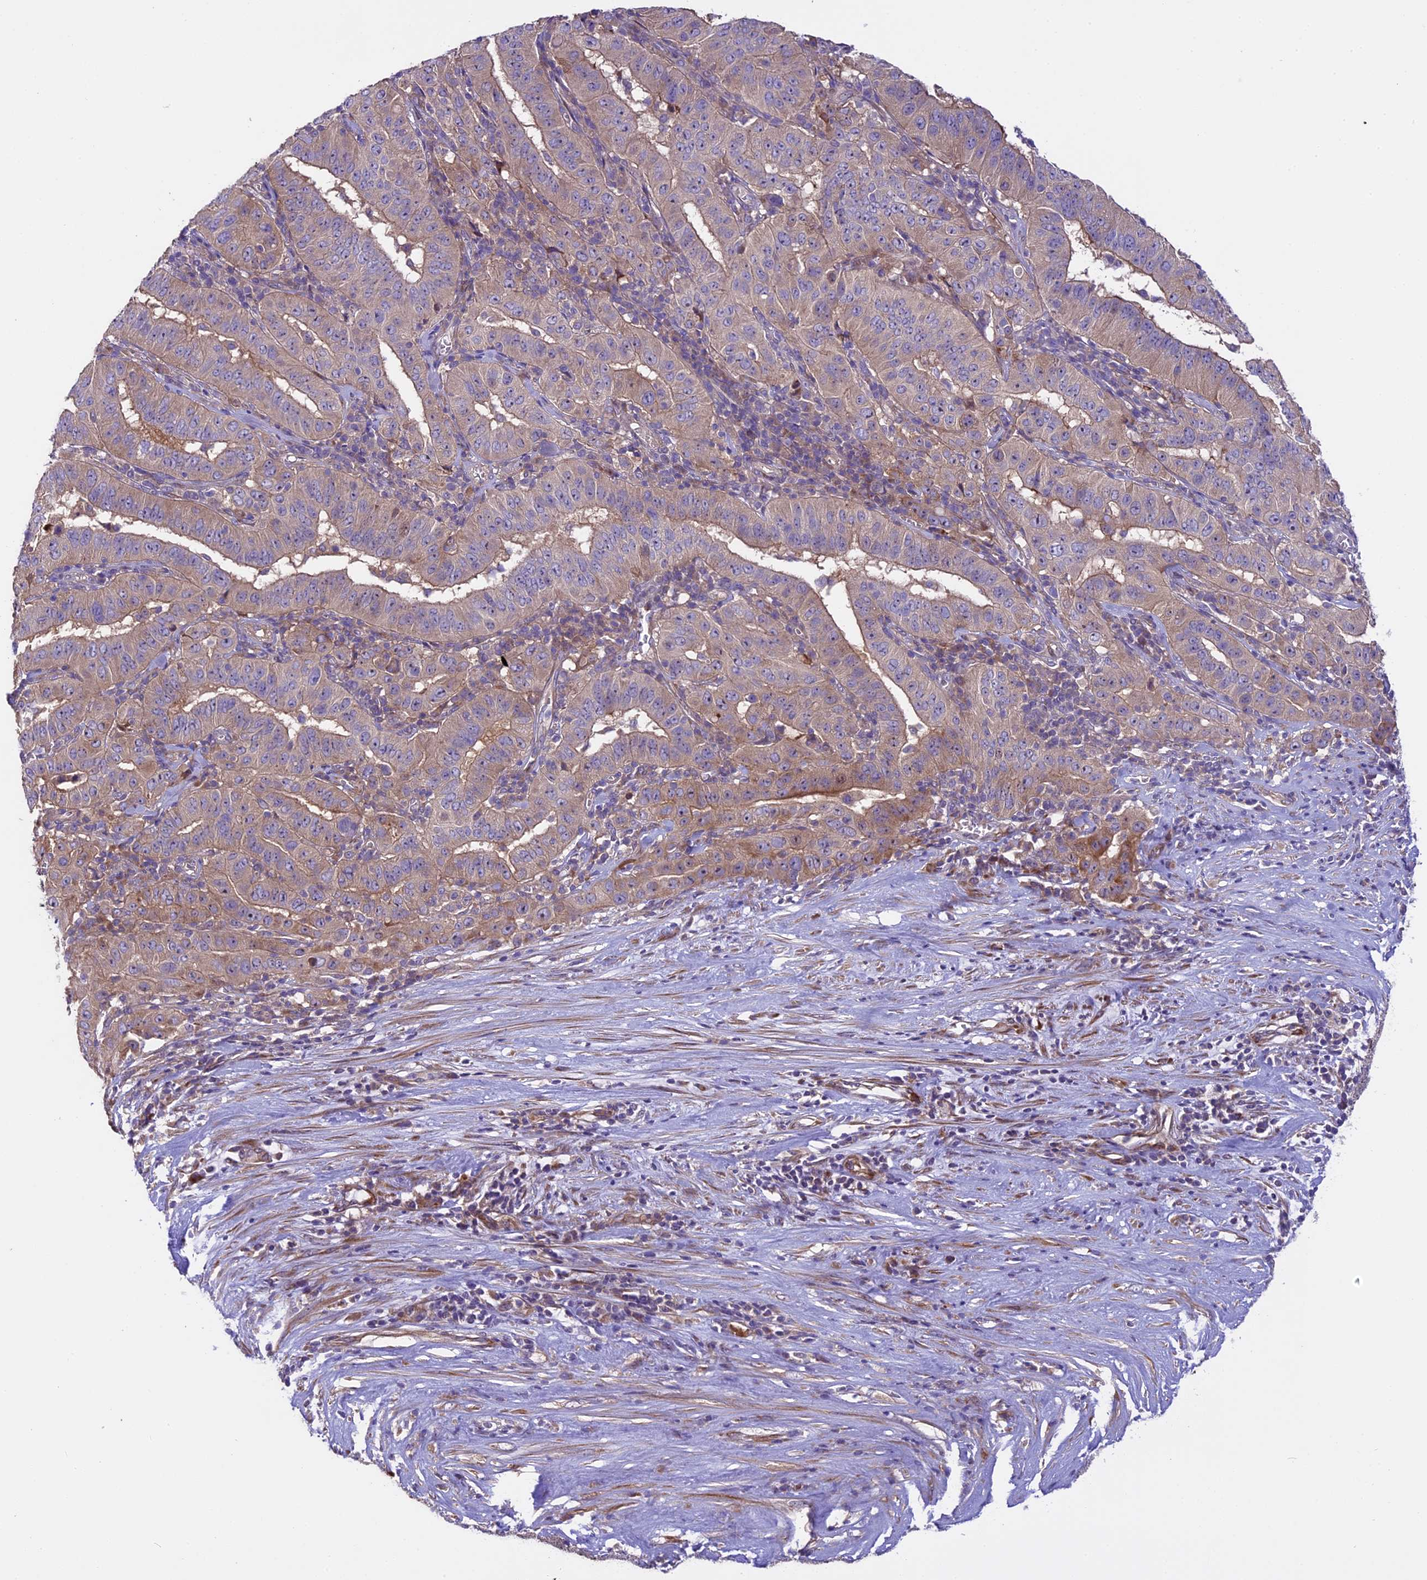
{"staining": {"intensity": "weak", "quantity": "25%-75%", "location": "cytoplasmic/membranous"}, "tissue": "pancreatic cancer", "cell_type": "Tumor cells", "image_type": "cancer", "snomed": [{"axis": "morphology", "description": "Adenocarcinoma, NOS"}, {"axis": "topography", "description": "Pancreas"}], "caption": "The immunohistochemical stain highlights weak cytoplasmic/membranous staining in tumor cells of adenocarcinoma (pancreatic) tissue.", "gene": "SPIRE1", "patient": {"sex": "male", "age": 63}}